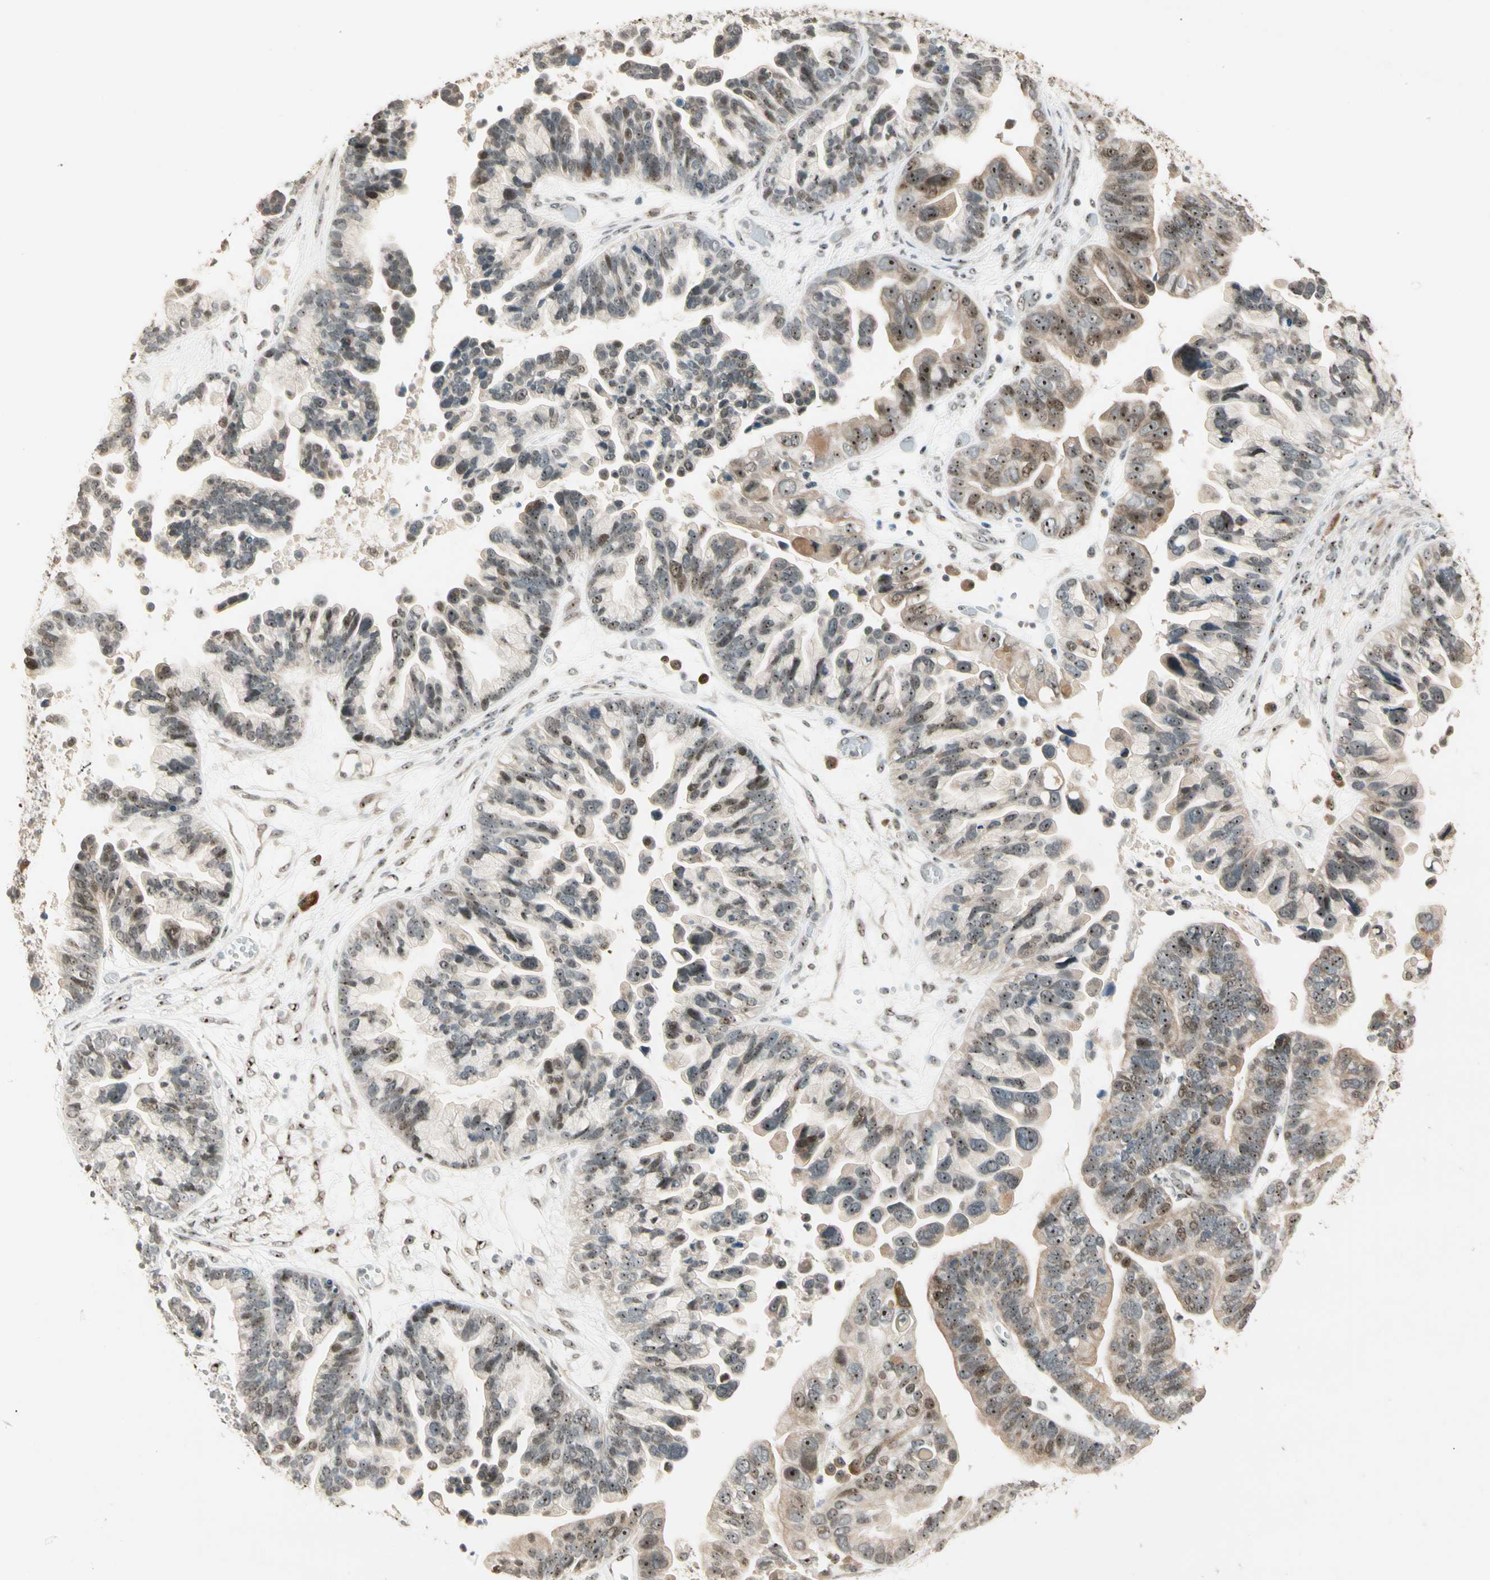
{"staining": {"intensity": "moderate", "quantity": ">75%", "location": "cytoplasmic/membranous,nuclear"}, "tissue": "ovarian cancer", "cell_type": "Tumor cells", "image_type": "cancer", "snomed": [{"axis": "morphology", "description": "Cystadenocarcinoma, serous, NOS"}, {"axis": "topography", "description": "Ovary"}], "caption": "A high-resolution image shows immunohistochemistry (IHC) staining of ovarian serous cystadenocarcinoma, which demonstrates moderate cytoplasmic/membranous and nuclear expression in about >75% of tumor cells.", "gene": "ETV4", "patient": {"sex": "female", "age": 56}}